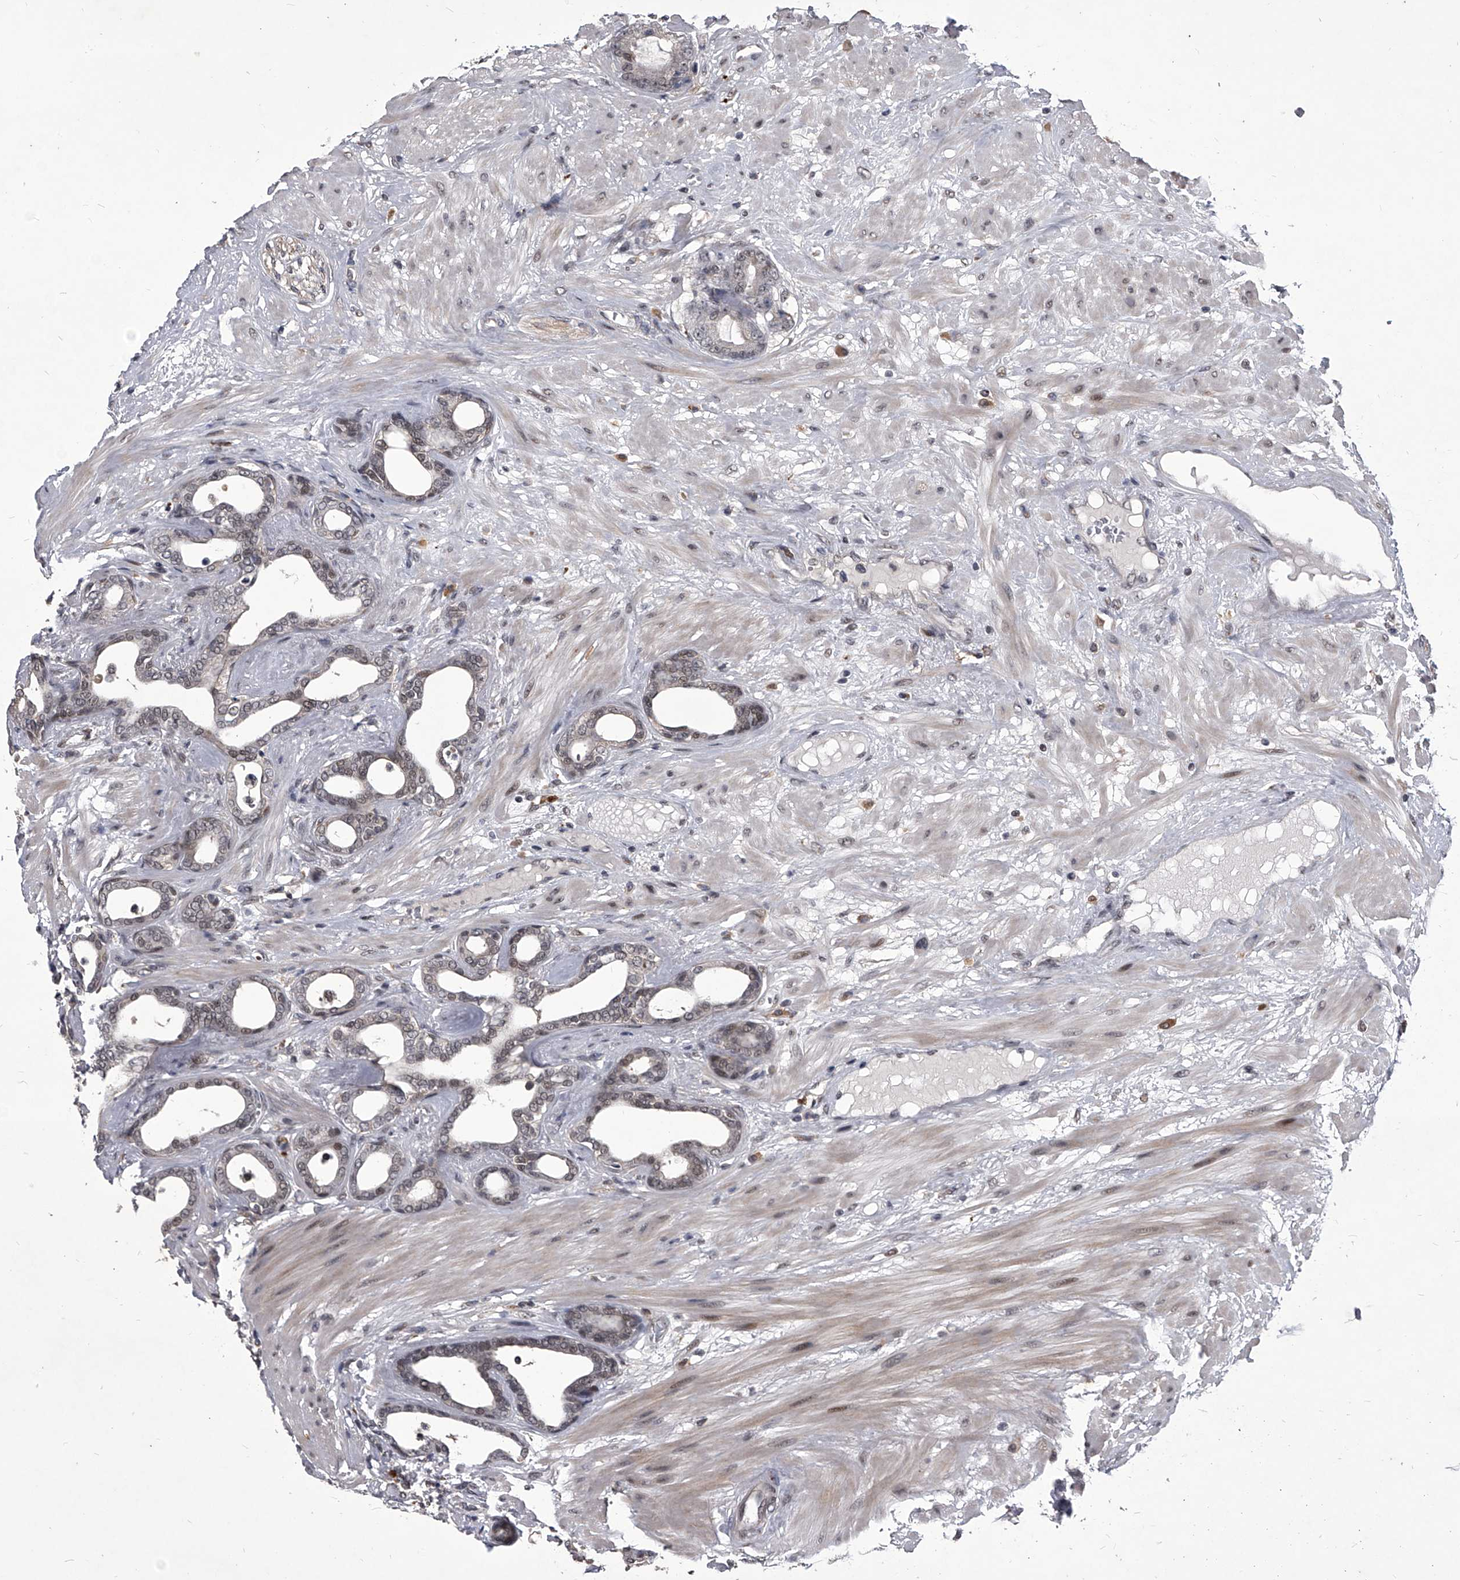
{"staining": {"intensity": "weak", "quantity": "<25%", "location": "nuclear"}, "tissue": "prostate cancer", "cell_type": "Tumor cells", "image_type": "cancer", "snomed": [{"axis": "morphology", "description": "Adenocarcinoma, Low grade"}, {"axis": "topography", "description": "Prostate"}], "caption": "Tumor cells are negative for brown protein staining in prostate cancer.", "gene": "CMTR1", "patient": {"sex": "male", "age": 60}}